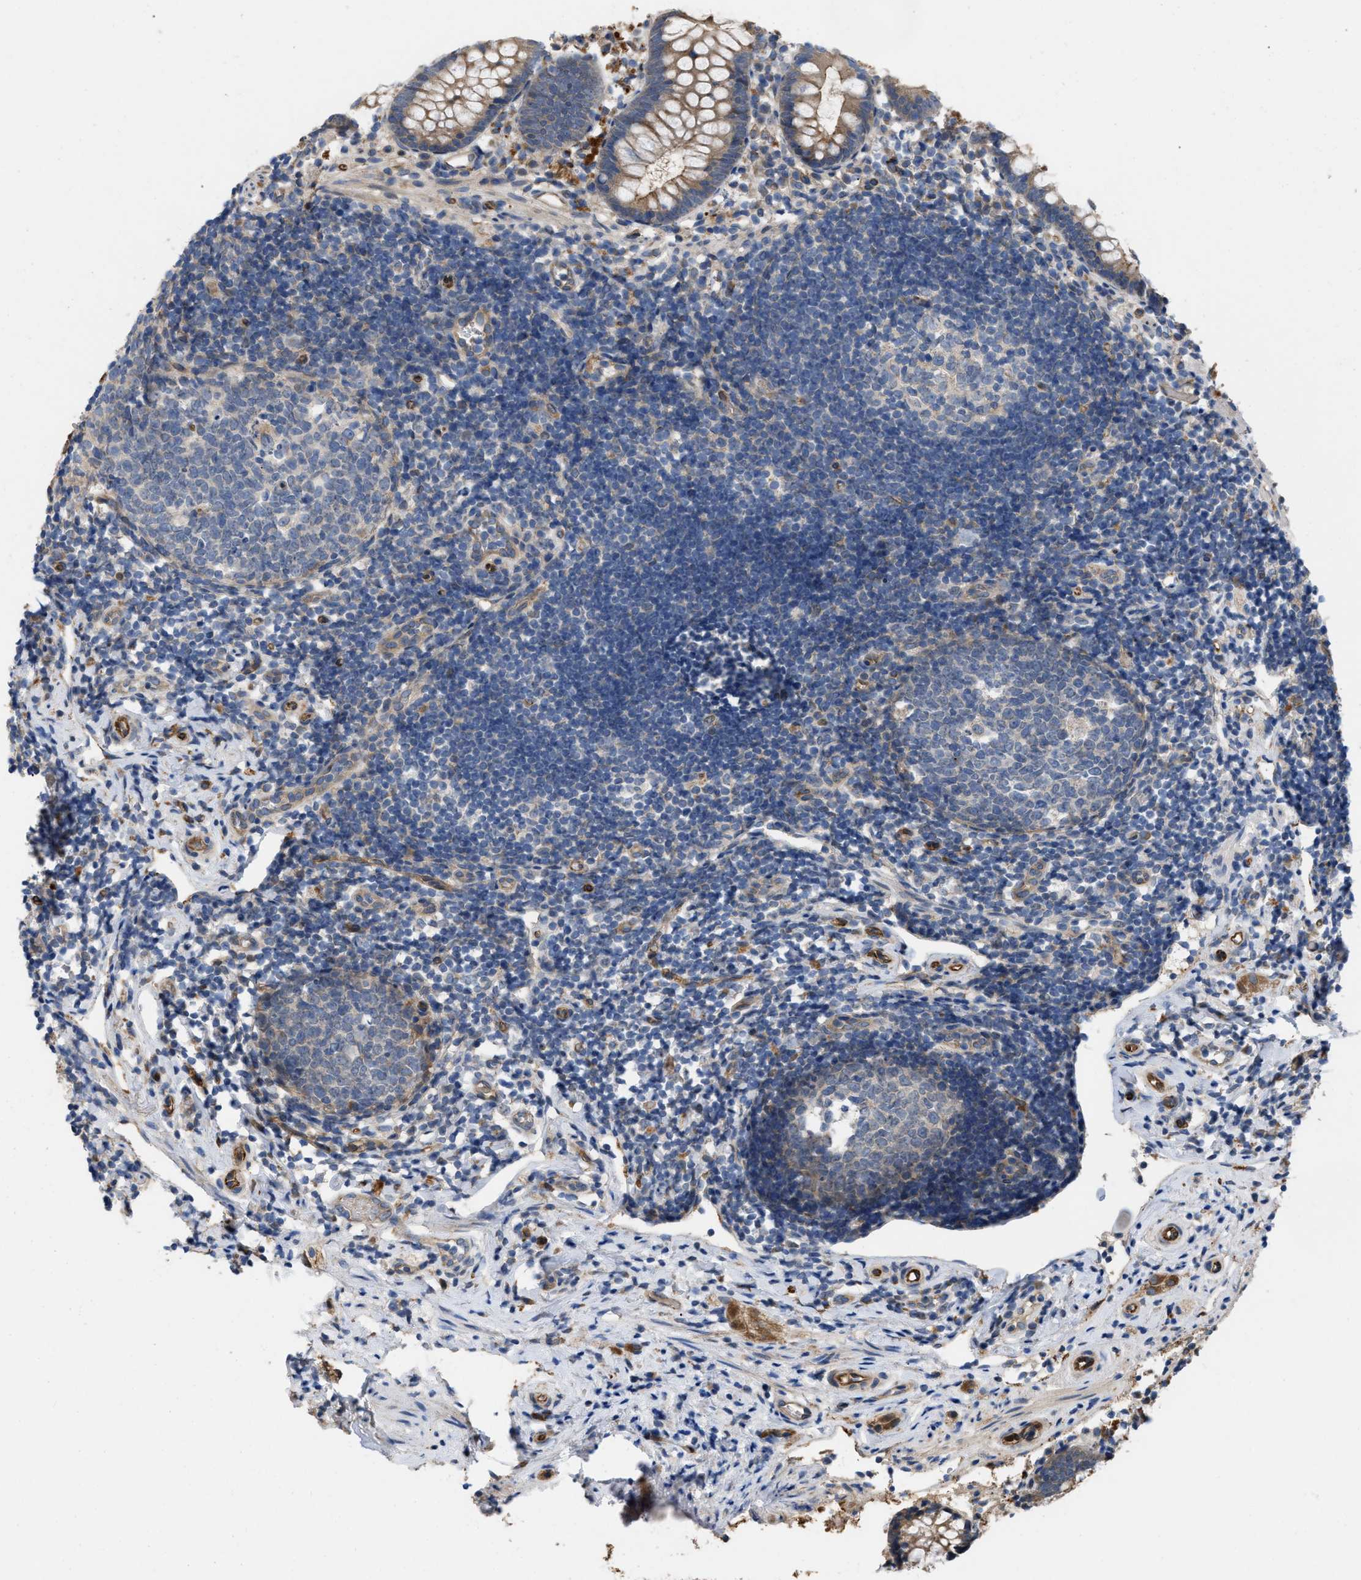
{"staining": {"intensity": "moderate", "quantity": ">75%", "location": "cytoplasmic/membranous"}, "tissue": "appendix", "cell_type": "Glandular cells", "image_type": "normal", "snomed": [{"axis": "morphology", "description": "Normal tissue, NOS"}, {"axis": "topography", "description": "Appendix"}], "caption": "Immunohistochemical staining of unremarkable human appendix exhibits medium levels of moderate cytoplasmic/membranous positivity in about >75% of glandular cells.", "gene": "SLC4A11", "patient": {"sex": "female", "age": 20}}